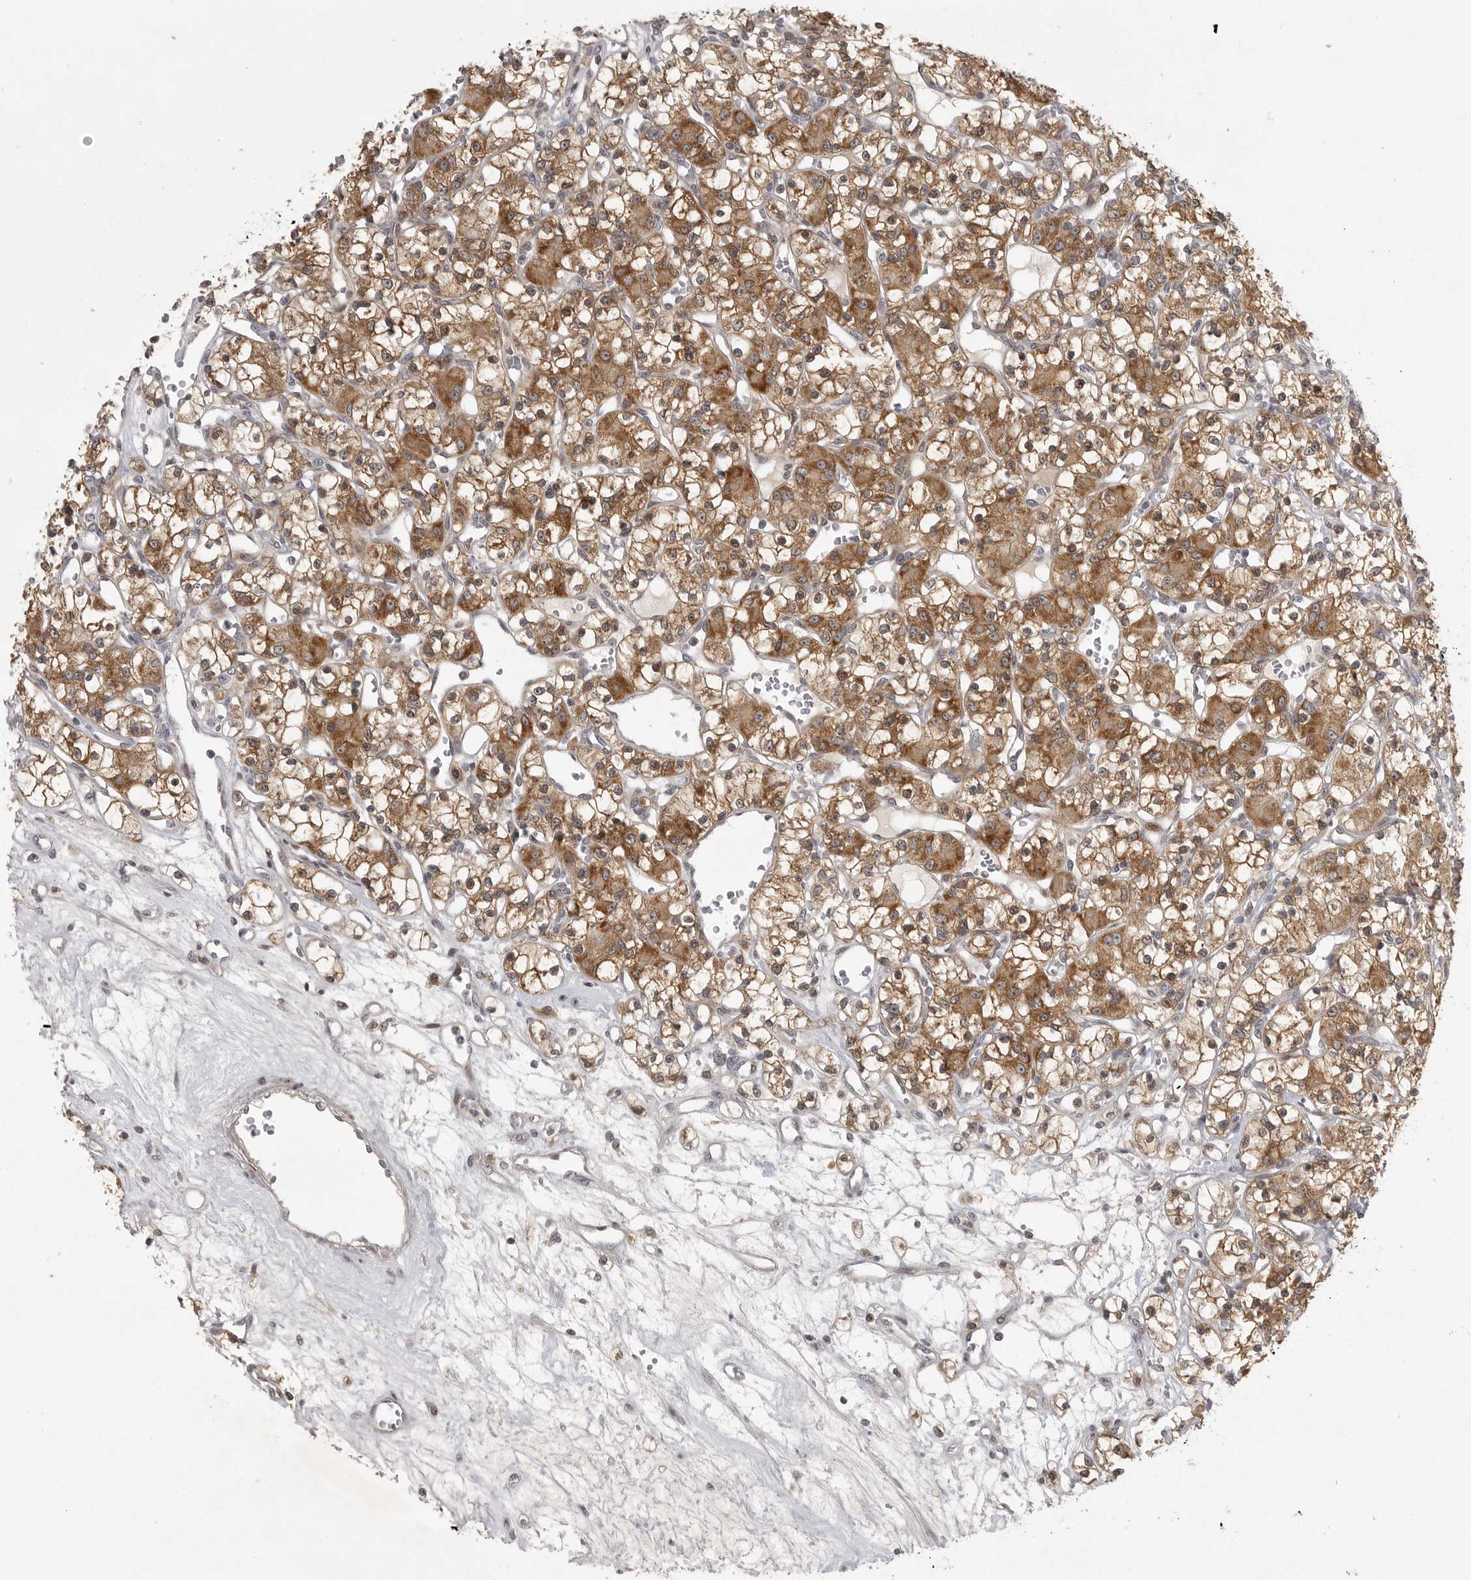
{"staining": {"intensity": "moderate", "quantity": ">75%", "location": "cytoplasmic/membranous"}, "tissue": "renal cancer", "cell_type": "Tumor cells", "image_type": "cancer", "snomed": [{"axis": "morphology", "description": "Adenocarcinoma, NOS"}, {"axis": "topography", "description": "Kidney"}], "caption": "Human renal cancer stained with a brown dye reveals moderate cytoplasmic/membranous positive expression in about >75% of tumor cells.", "gene": "POLE2", "patient": {"sex": "female", "age": 59}}